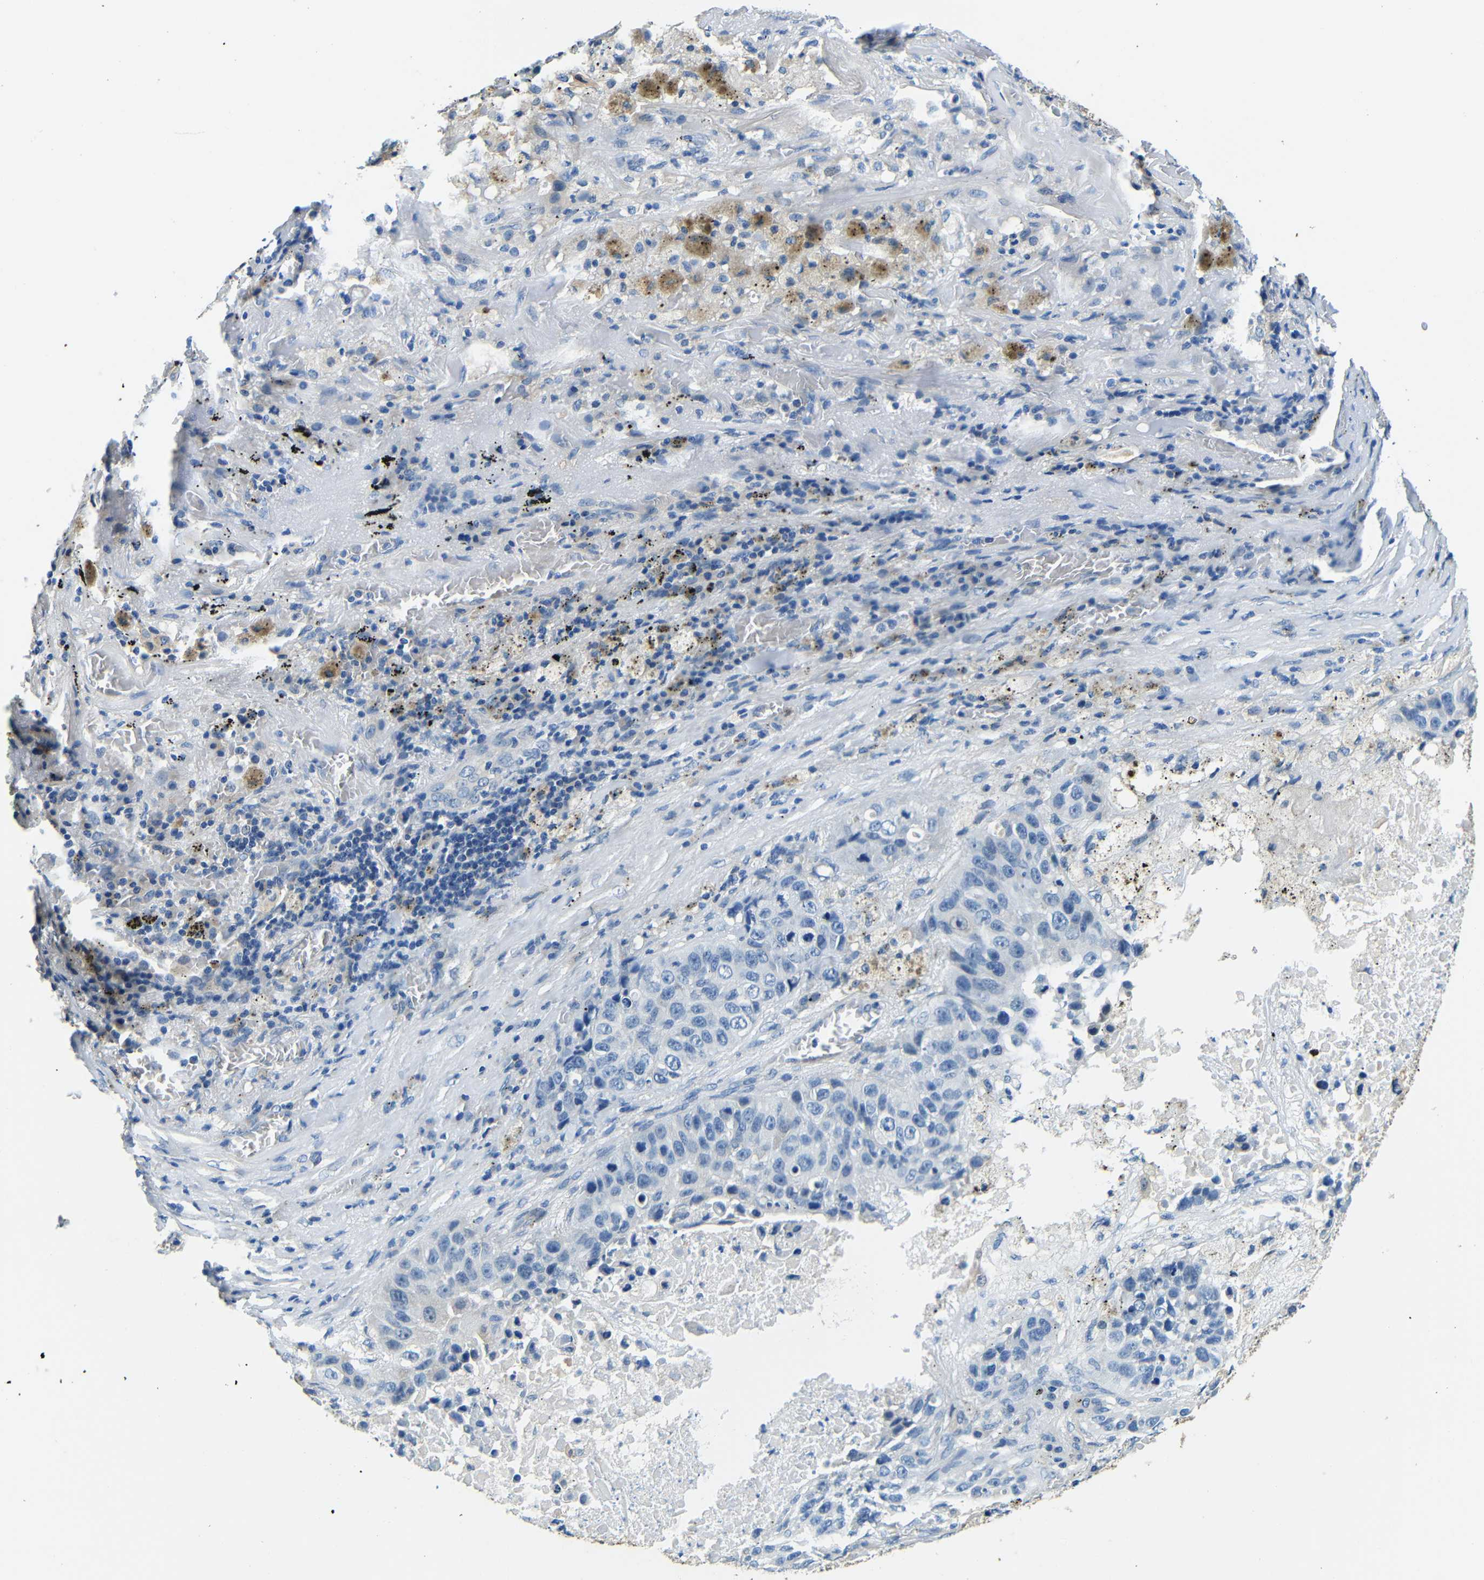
{"staining": {"intensity": "negative", "quantity": "none", "location": "none"}, "tissue": "lung cancer", "cell_type": "Tumor cells", "image_type": "cancer", "snomed": [{"axis": "morphology", "description": "Squamous cell carcinoma, NOS"}, {"axis": "topography", "description": "Lung"}], "caption": "IHC micrograph of neoplastic tissue: human lung cancer stained with DAB demonstrates no significant protein expression in tumor cells.", "gene": "FMO5", "patient": {"sex": "male", "age": 57}}